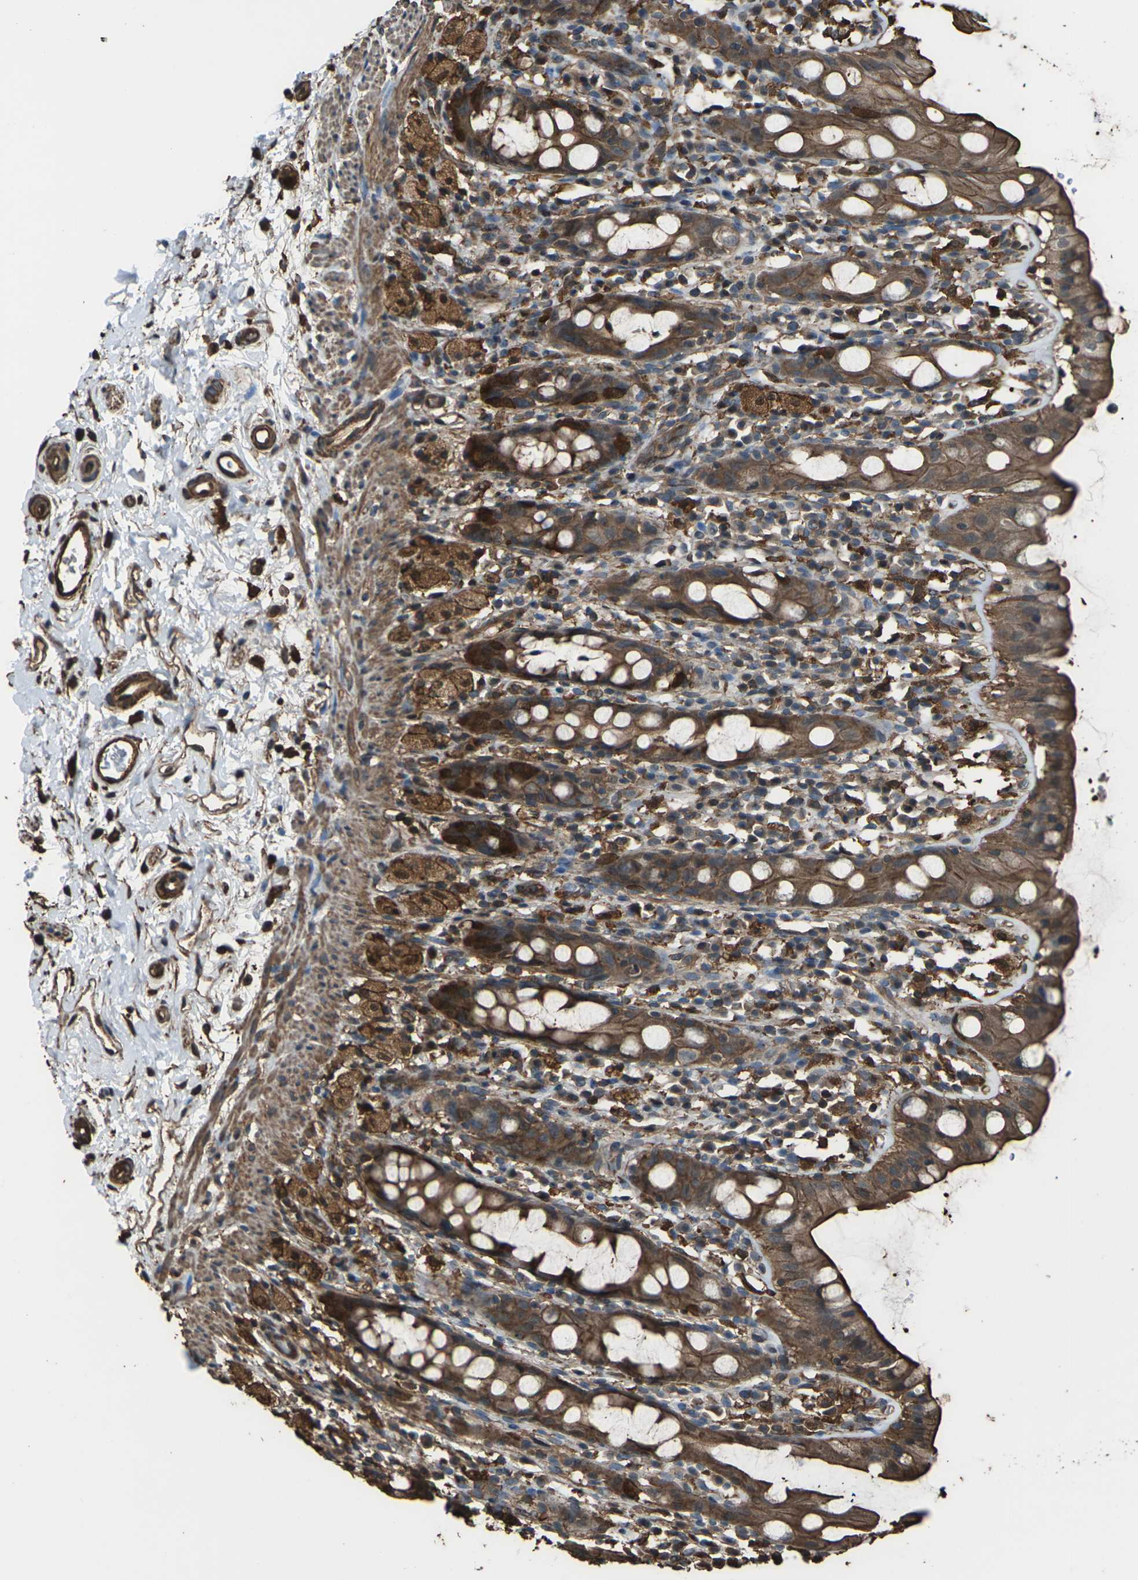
{"staining": {"intensity": "strong", "quantity": "25%-75%", "location": "cytoplasmic/membranous"}, "tissue": "rectum", "cell_type": "Glandular cells", "image_type": "normal", "snomed": [{"axis": "morphology", "description": "Normal tissue, NOS"}, {"axis": "topography", "description": "Rectum"}], "caption": "Glandular cells display high levels of strong cytoplasmic/membranous staining in approximately 25%-75% of cells in normal rectum. (DAB IHC with brightfield microscopy, high magnification).", "gene": "DHPS", "patient": {"sex": "male", "age": 44}}